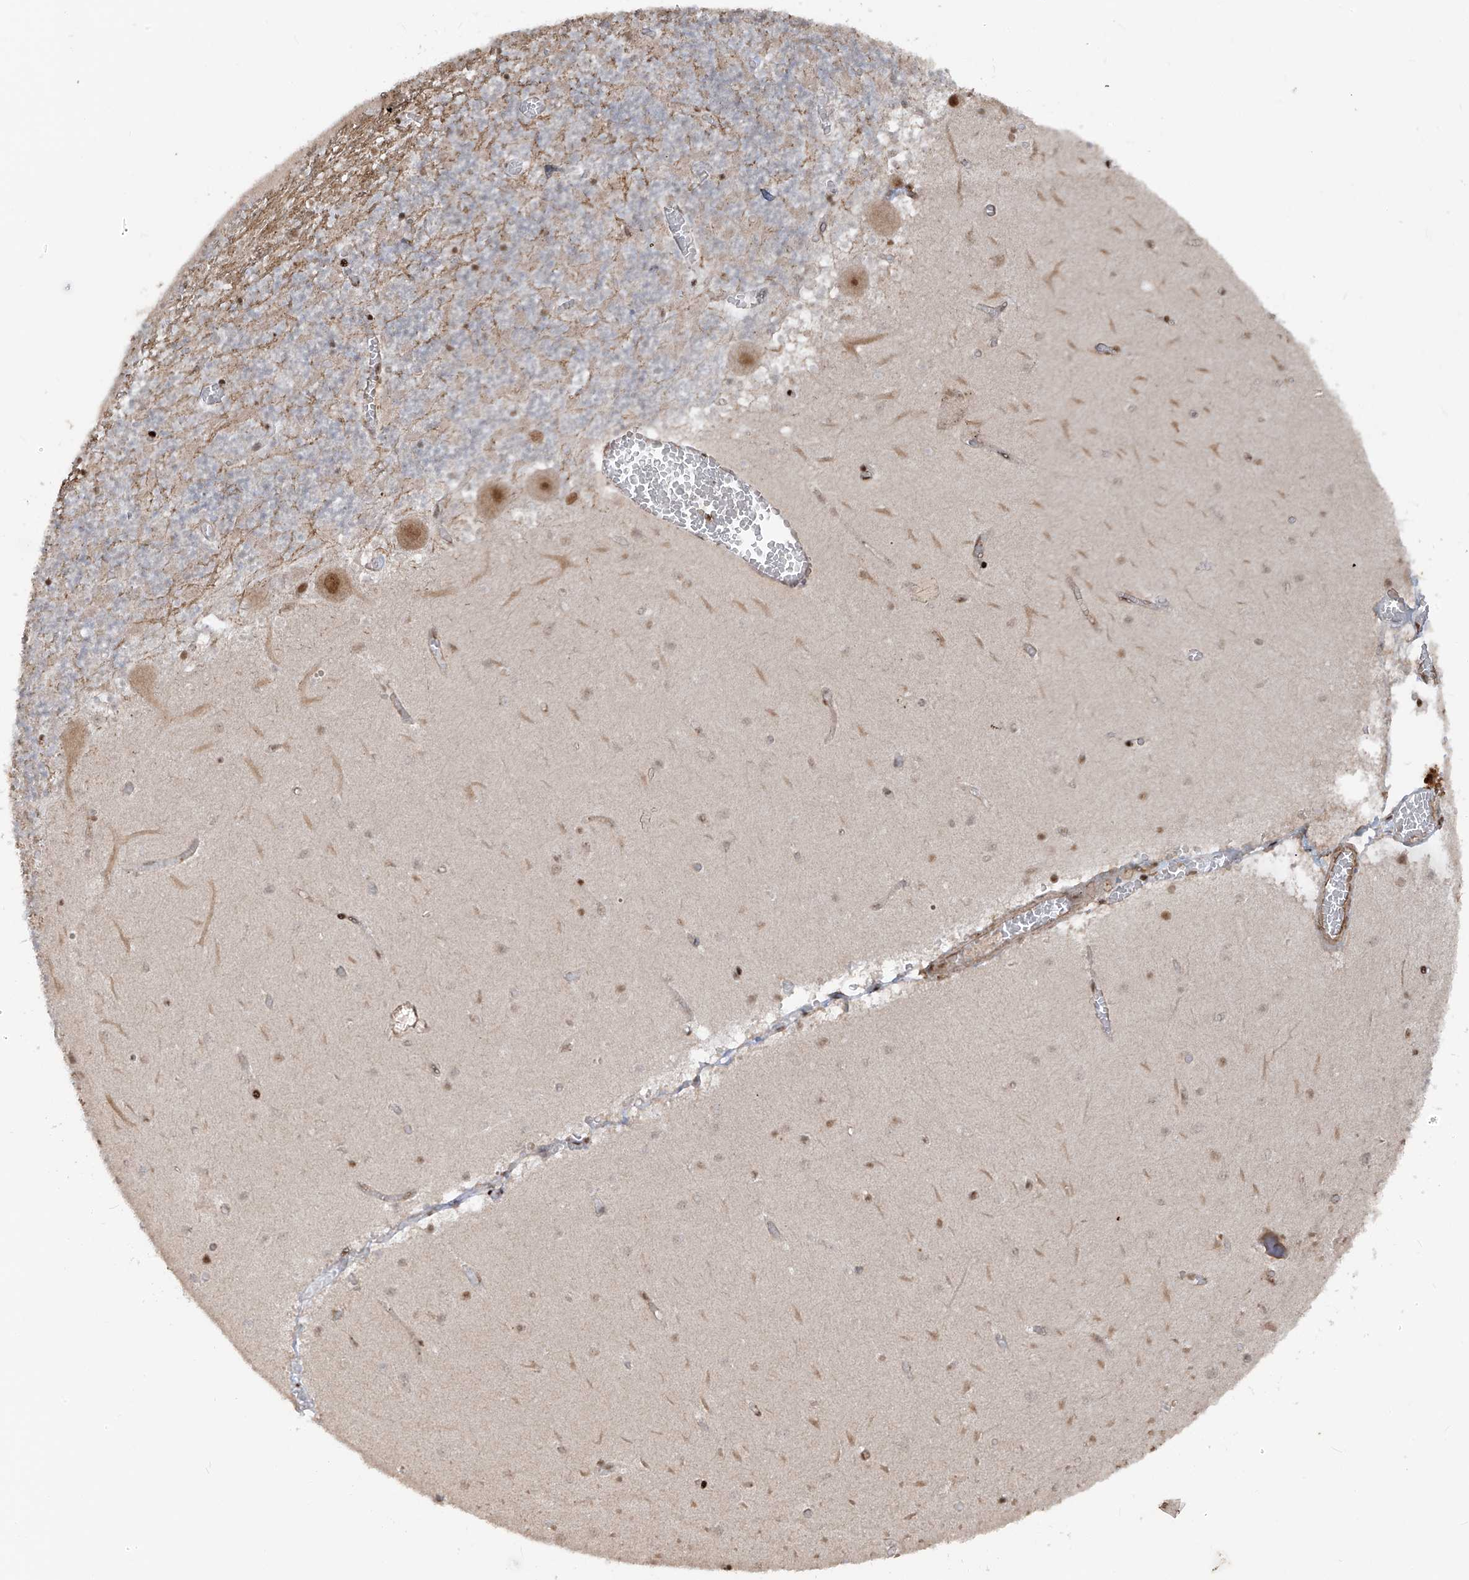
{"staining": {"intensity": "moderate", "quantity": "25%-75%", "location": "cytoplasmic/membranous,nuclear"}, "tissue": "cerebellum", "cell_type": "Cells in granular layer", "image_type": "normal", "snomed": [{"axis": "morphology", "description": "Normal tissue, NOS"}, {"axis": "topography", "description": "Cerebellum"}], "caption": "This histopathology image demonstrates immunohistochemistry (IHC) staining of unremarkable cerebellum, with medium moderate cytoplasmic/membranous,nuclear staining in approximately 25%-75% of cells in granular layer.", "gene": "ARHGEF3", "patient": {"sex": "female", "age": 28}}